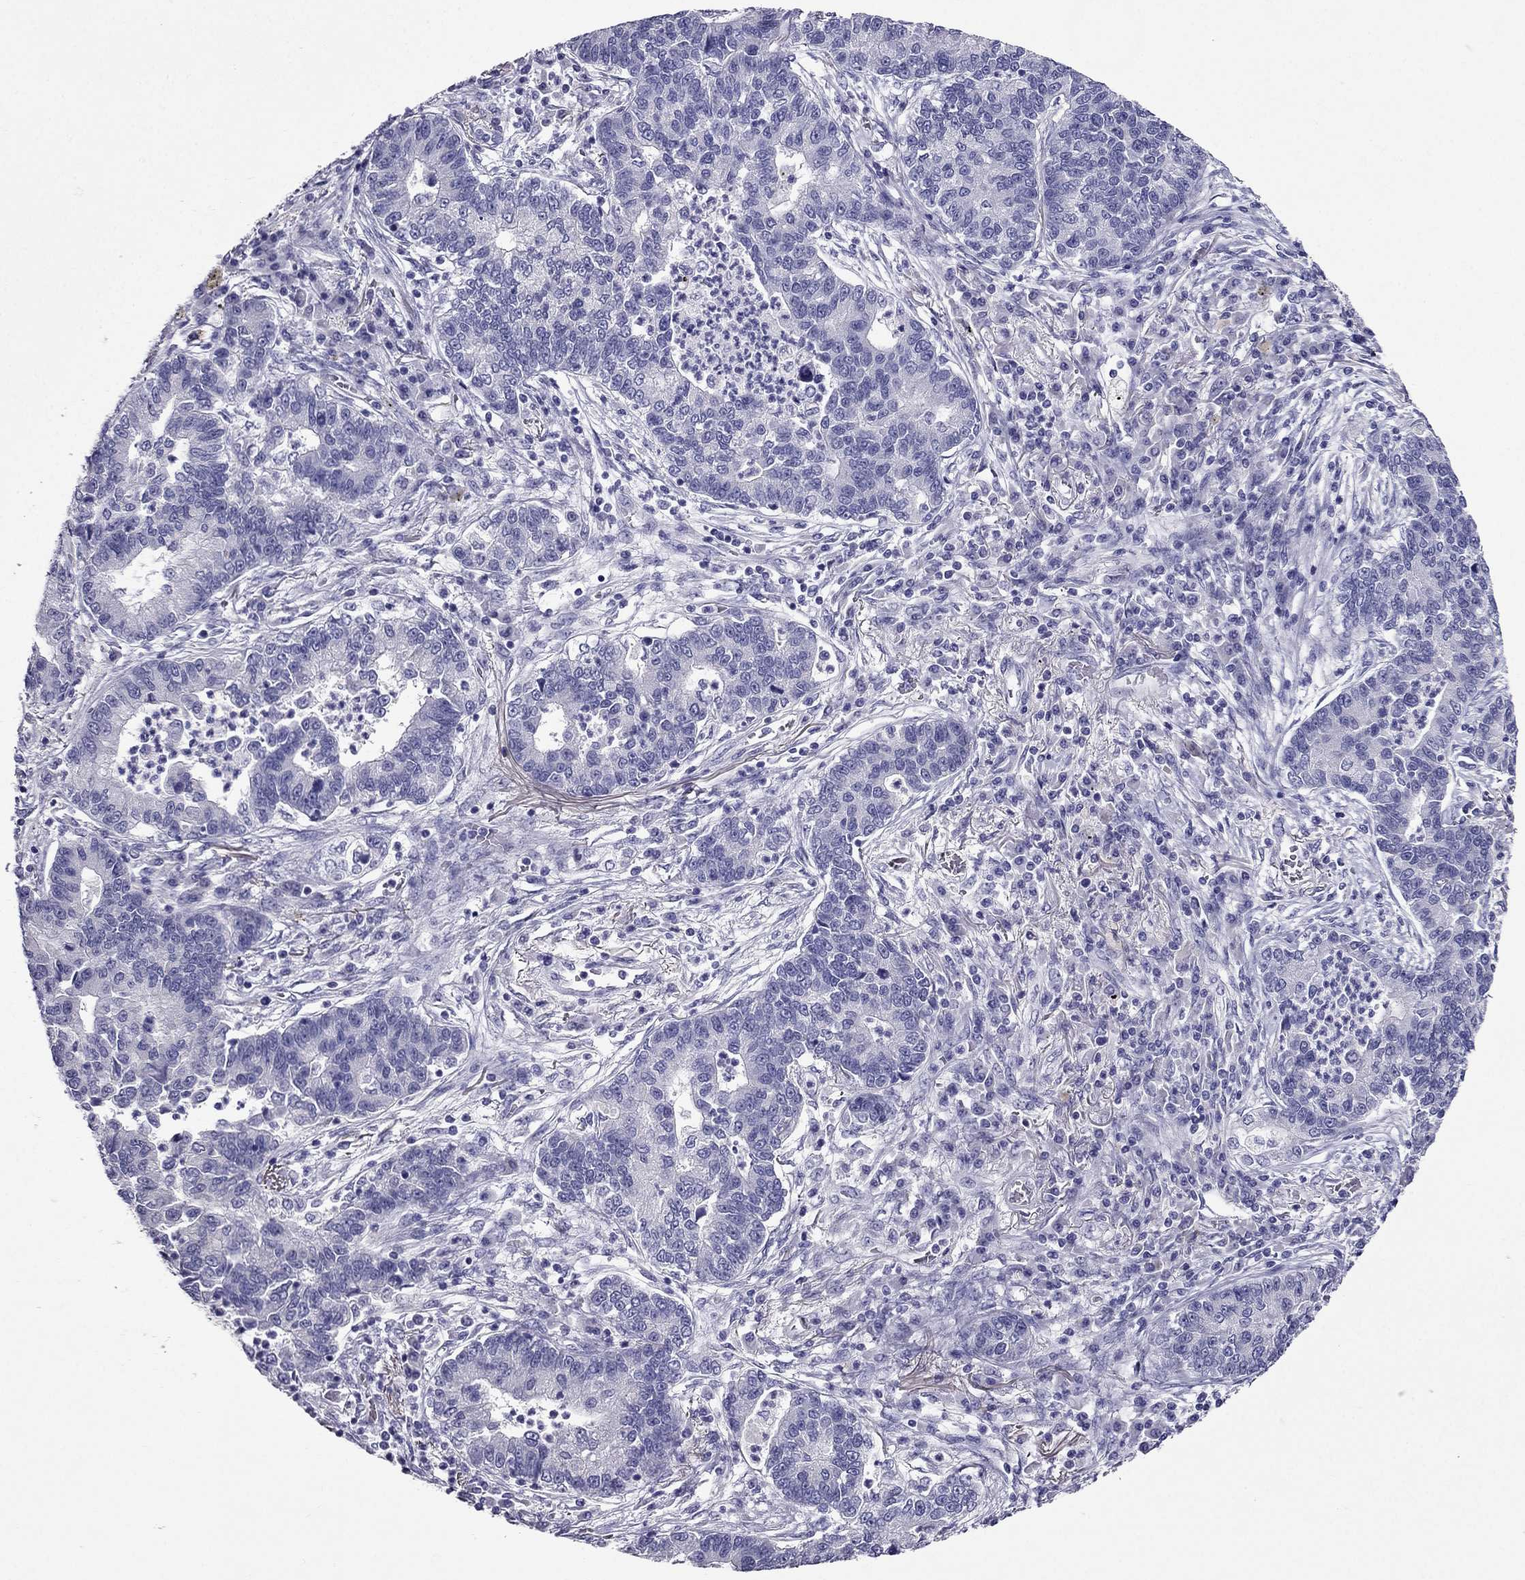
{"staining": {"intensity": "negative", "quantity": "none", "location": "none"}, "tissue": "lung cancer", "cell_type": "Tumor cells", "image_type": "cancer", "snomed": [{"axis": "morphology", "description": "Adenocarcinoma, NOS"}, {"axis": "topography", "description": "Lung"}], "caption": "DAB immunohistochemical staining of human lung adenocarcinoma shows no significant expression in tumor cells.", "gene": "ZNF541", "patient": {"sex": "female", "age": 57}}